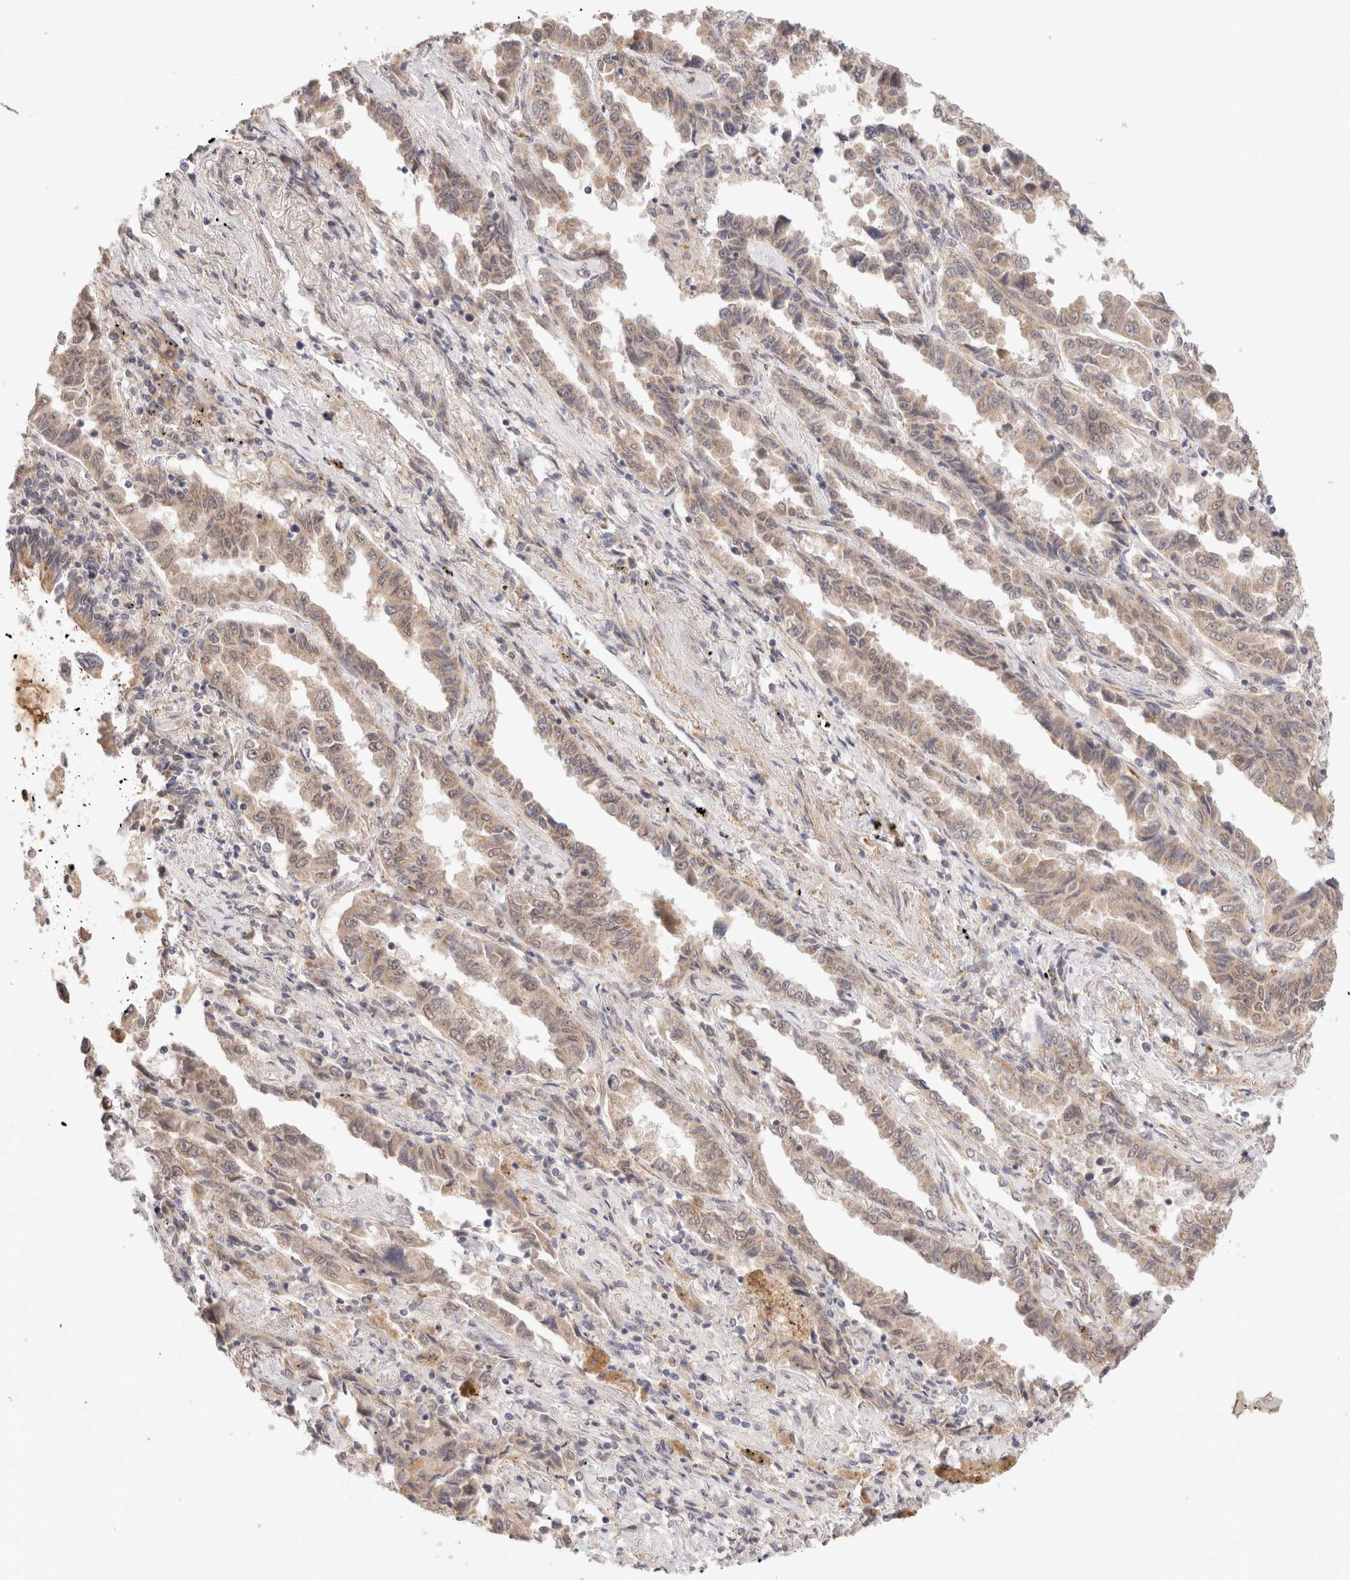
{"staining": {"intensity": "moderate", "quantity": ">75%", "location": "cytoplasmic/membranous"}, "tissue": "lung cancer", "cell_type": "Tumor cells", "image_type": "cancer", "snomed": [{"axis": "morphology", "description": "Adenocarcinoma, NOS"}, {"axis": "topography", "description": "Lung"}], "caption": "Immunohistochemical staining of lung cancer (adenocarcinoma) exhibits medium levels of moderate cytoplasmic/membranous protein staining in about >75% of tumor cells.", "gene": "BRPF3", "patient": {"sex": "female", "age": 51}}